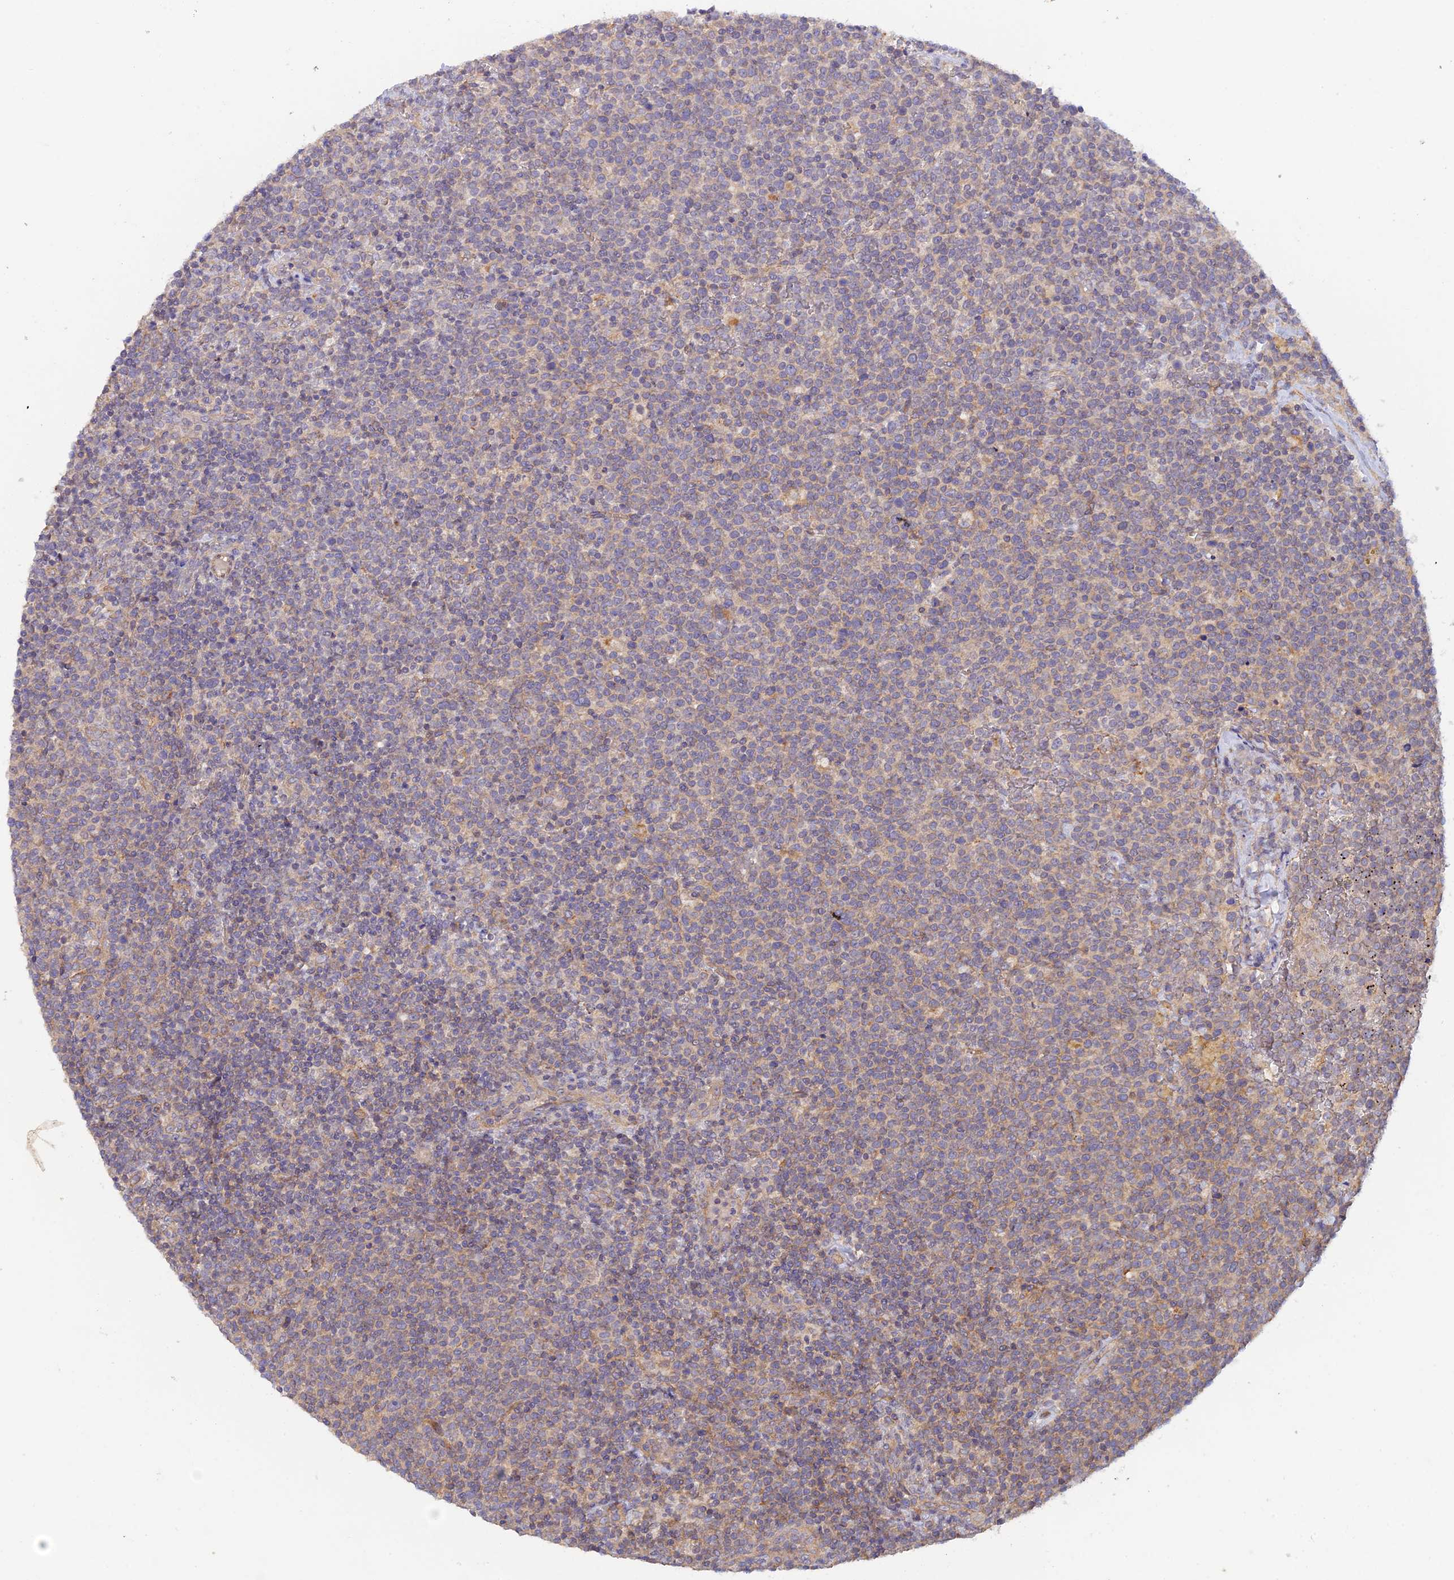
{"staining": {"intensity": "weak", "quantity": "25%-75%", "location": "cytoplasmic/membranous"}, "tissue": "lymphoma", "cell_type": "Tumor cells", "image_type": "cancer", "snomed": [{"axis": "morphology", "description": "Malignant lymphoma, non-Hodgkin's type, High grade"}, {"axis": "topography", "description": "Lymph node"}], "caption": "High-grade malignant lymphoma, non-Hodgkin's type tissue displays weak cytoplasmic/membranous positivity in approximately 25%-75% of tumor cells, visualized by immunohistochemistry. (DAB (3,3'-diaminobenzidine) IHC with brightfield microscopy, high magnification).", "gene": "MYO9A", "patient": {"sex": "male", "age": 61}}